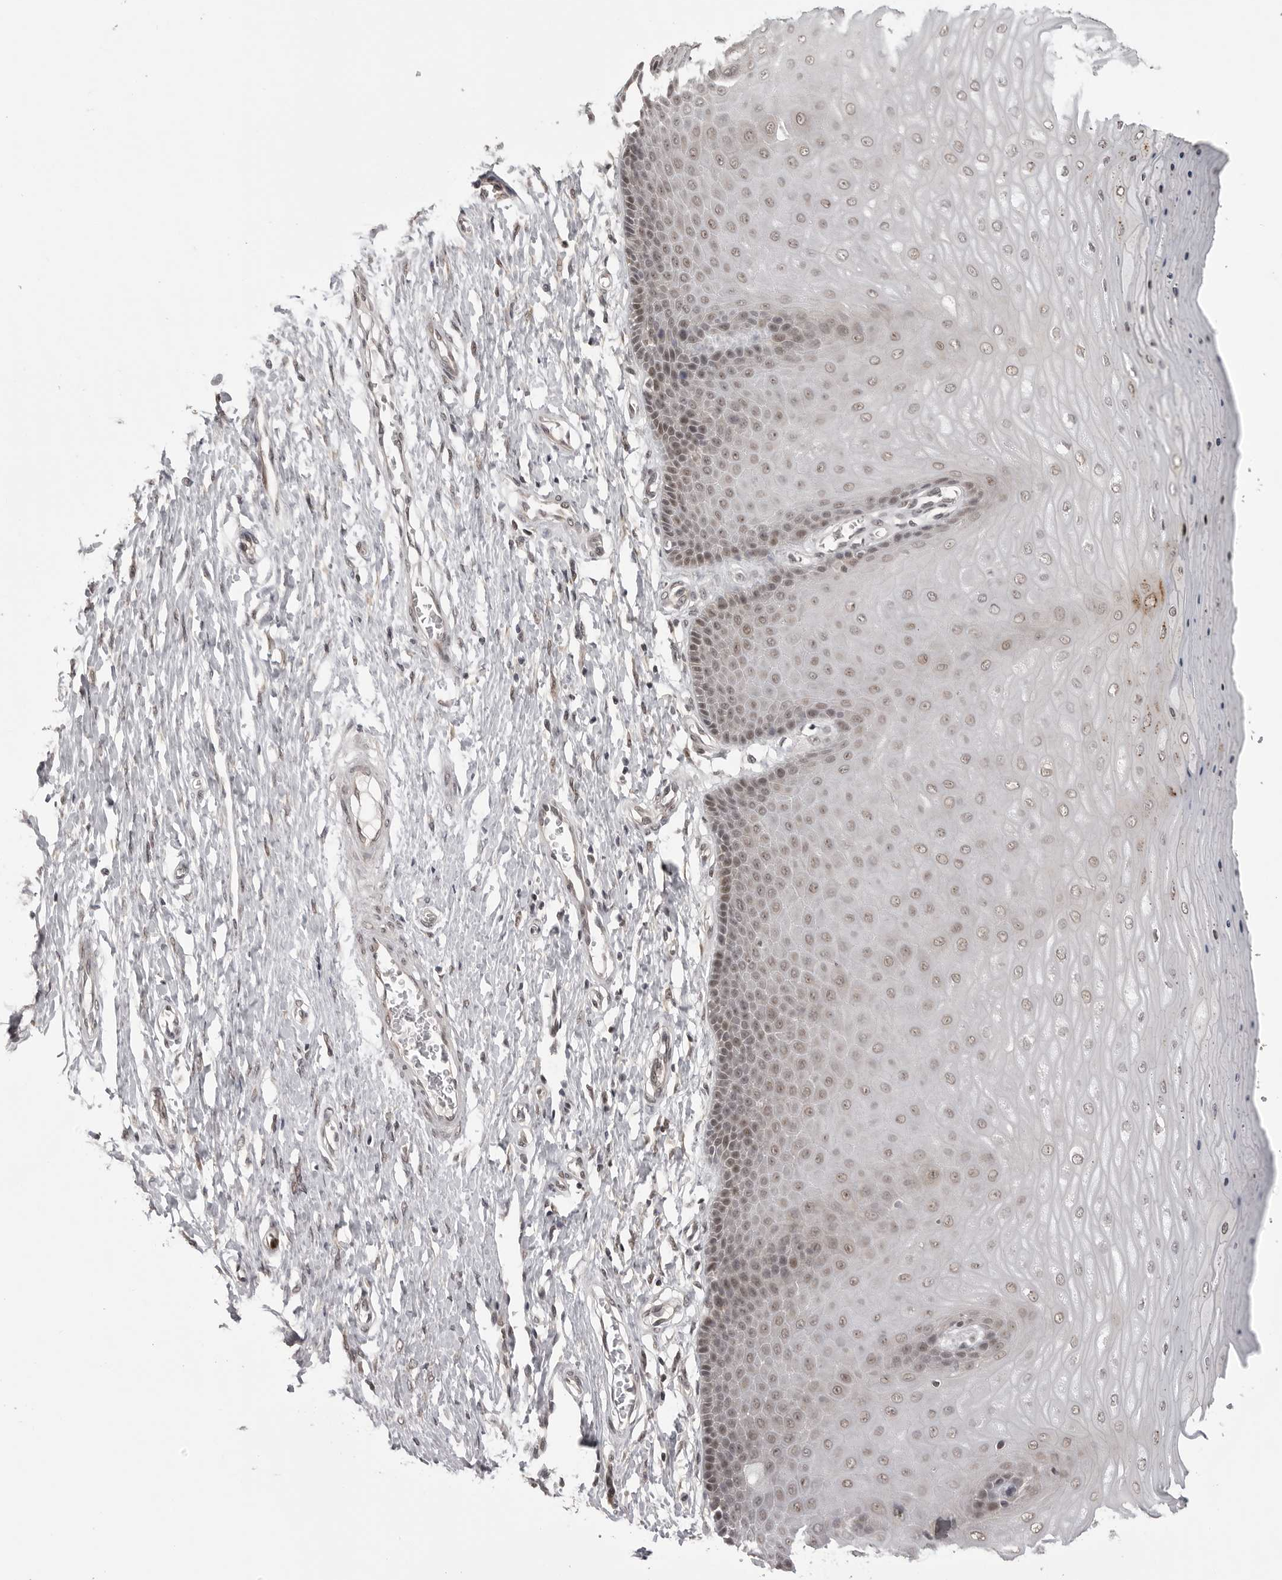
{"staining": {"intensity": "strong", "quantity": ">75%", "location": "cytoplasmic/membranous,nuclear"}, "tissue": "cervix", "cell_type": "Glandular cells", "image_type": "normal", "snomed": [{"axis": "morphology", "description": "Normal tissue, NOS"}, {"axis": "topography", "description": "Cervix"}], "caption": "Glandular cells show high levels of strong cytoplasmic/membranous,nuclear staining in approximately >75% of cells in unremarkable human cervix.", "gene": "PEG3", "patient": {"sex": "female", "age": 55}}